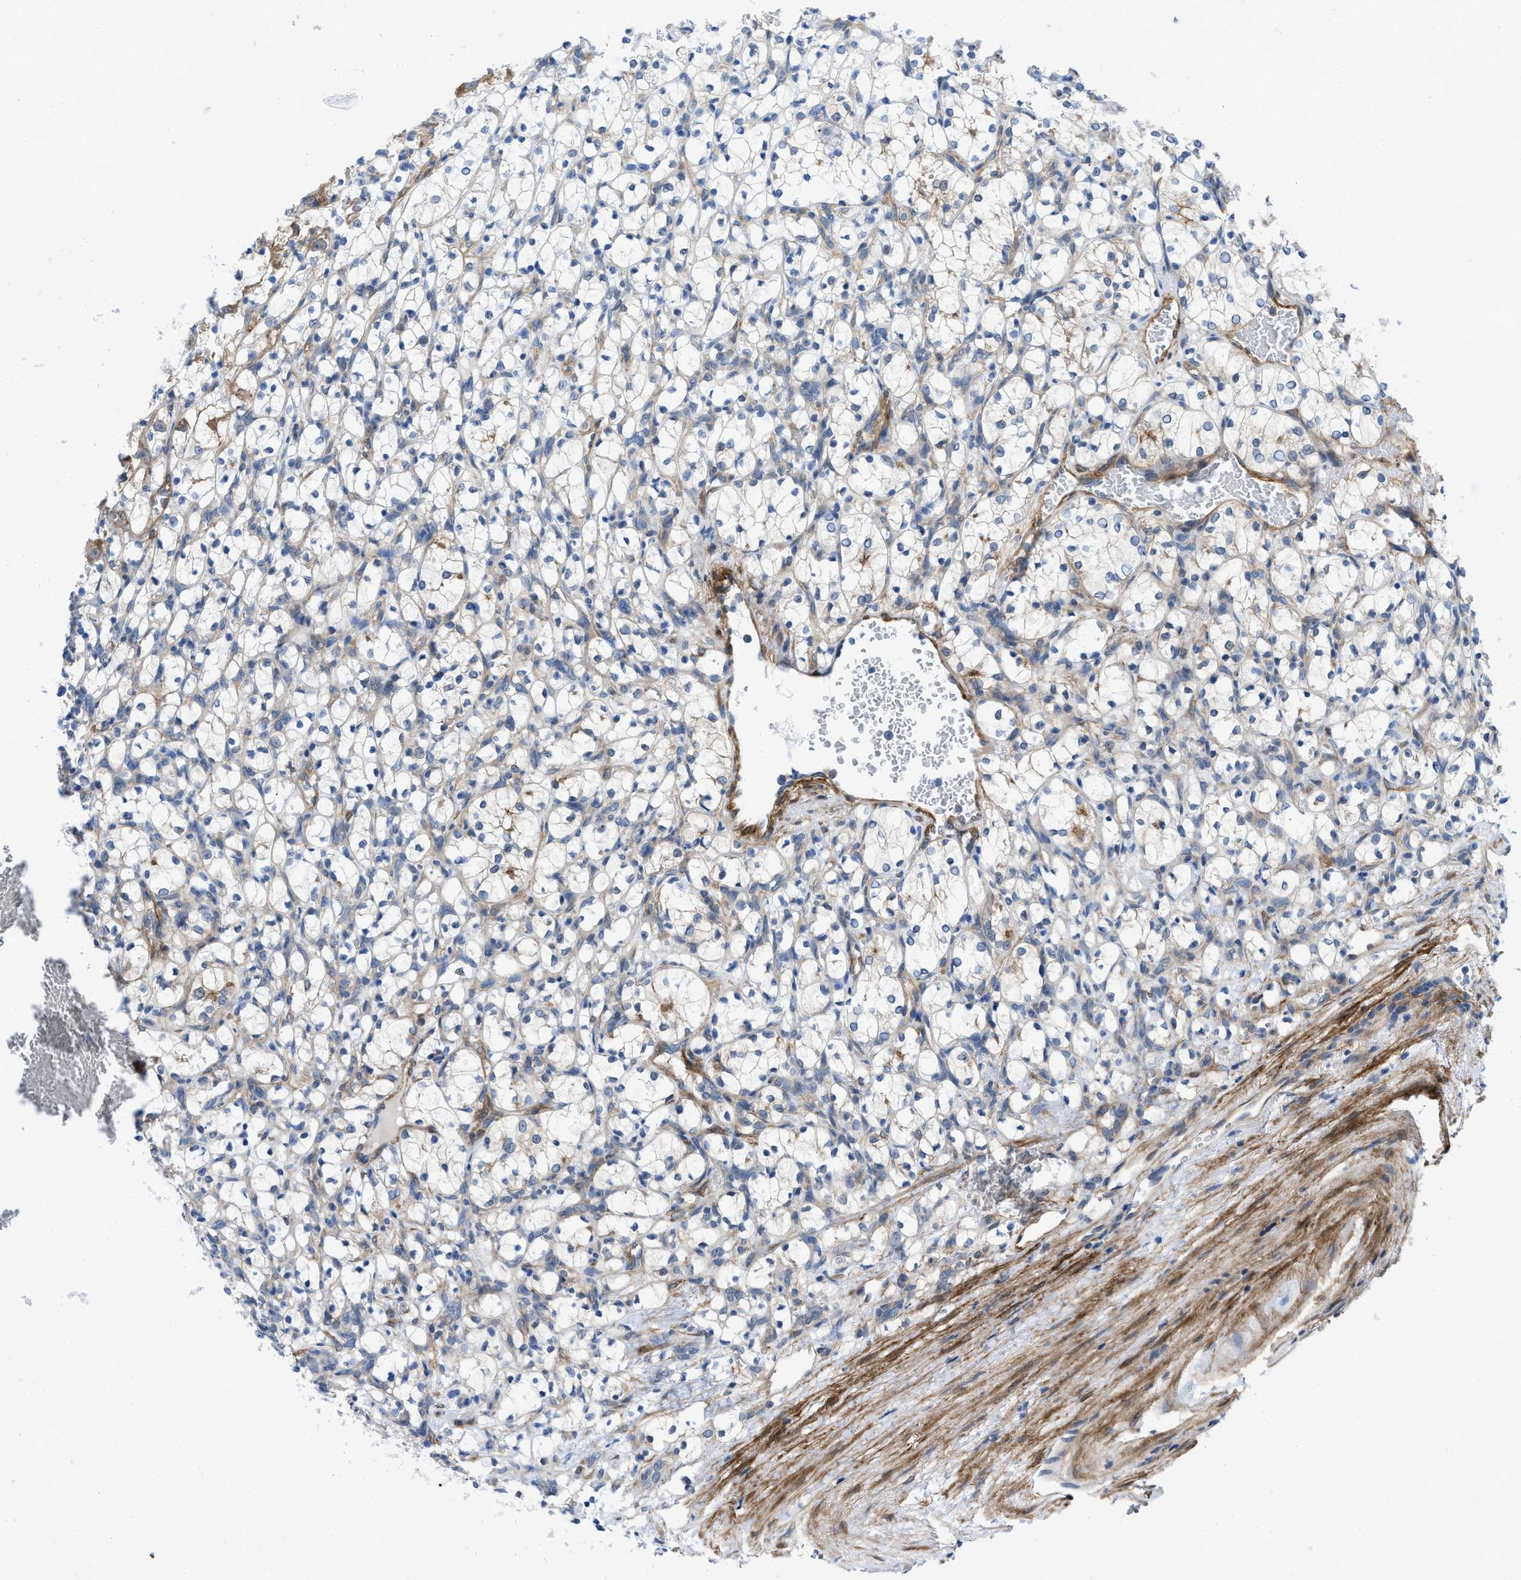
{"staining": {"intensity": "weak", "quantity": "<25%", "location": "cytoplasmic/membranous"}, "tissue": "renal cancer", "cell_type": "Tumor cells", "image_type": "cancer", "snomed": [{"axis": "morphology", "description": "Adenocarcinoma, NOS"}, {"axis": "topography", "description": "Kidney"}], "caption": "Immunohistochemistry histopathology image of human renal adenocarcinoma stained for a protein (brown), which shows no expression in tumor cells.", "gene": "PDLIM5", "patient": {"sex": "female", "age": 69}}